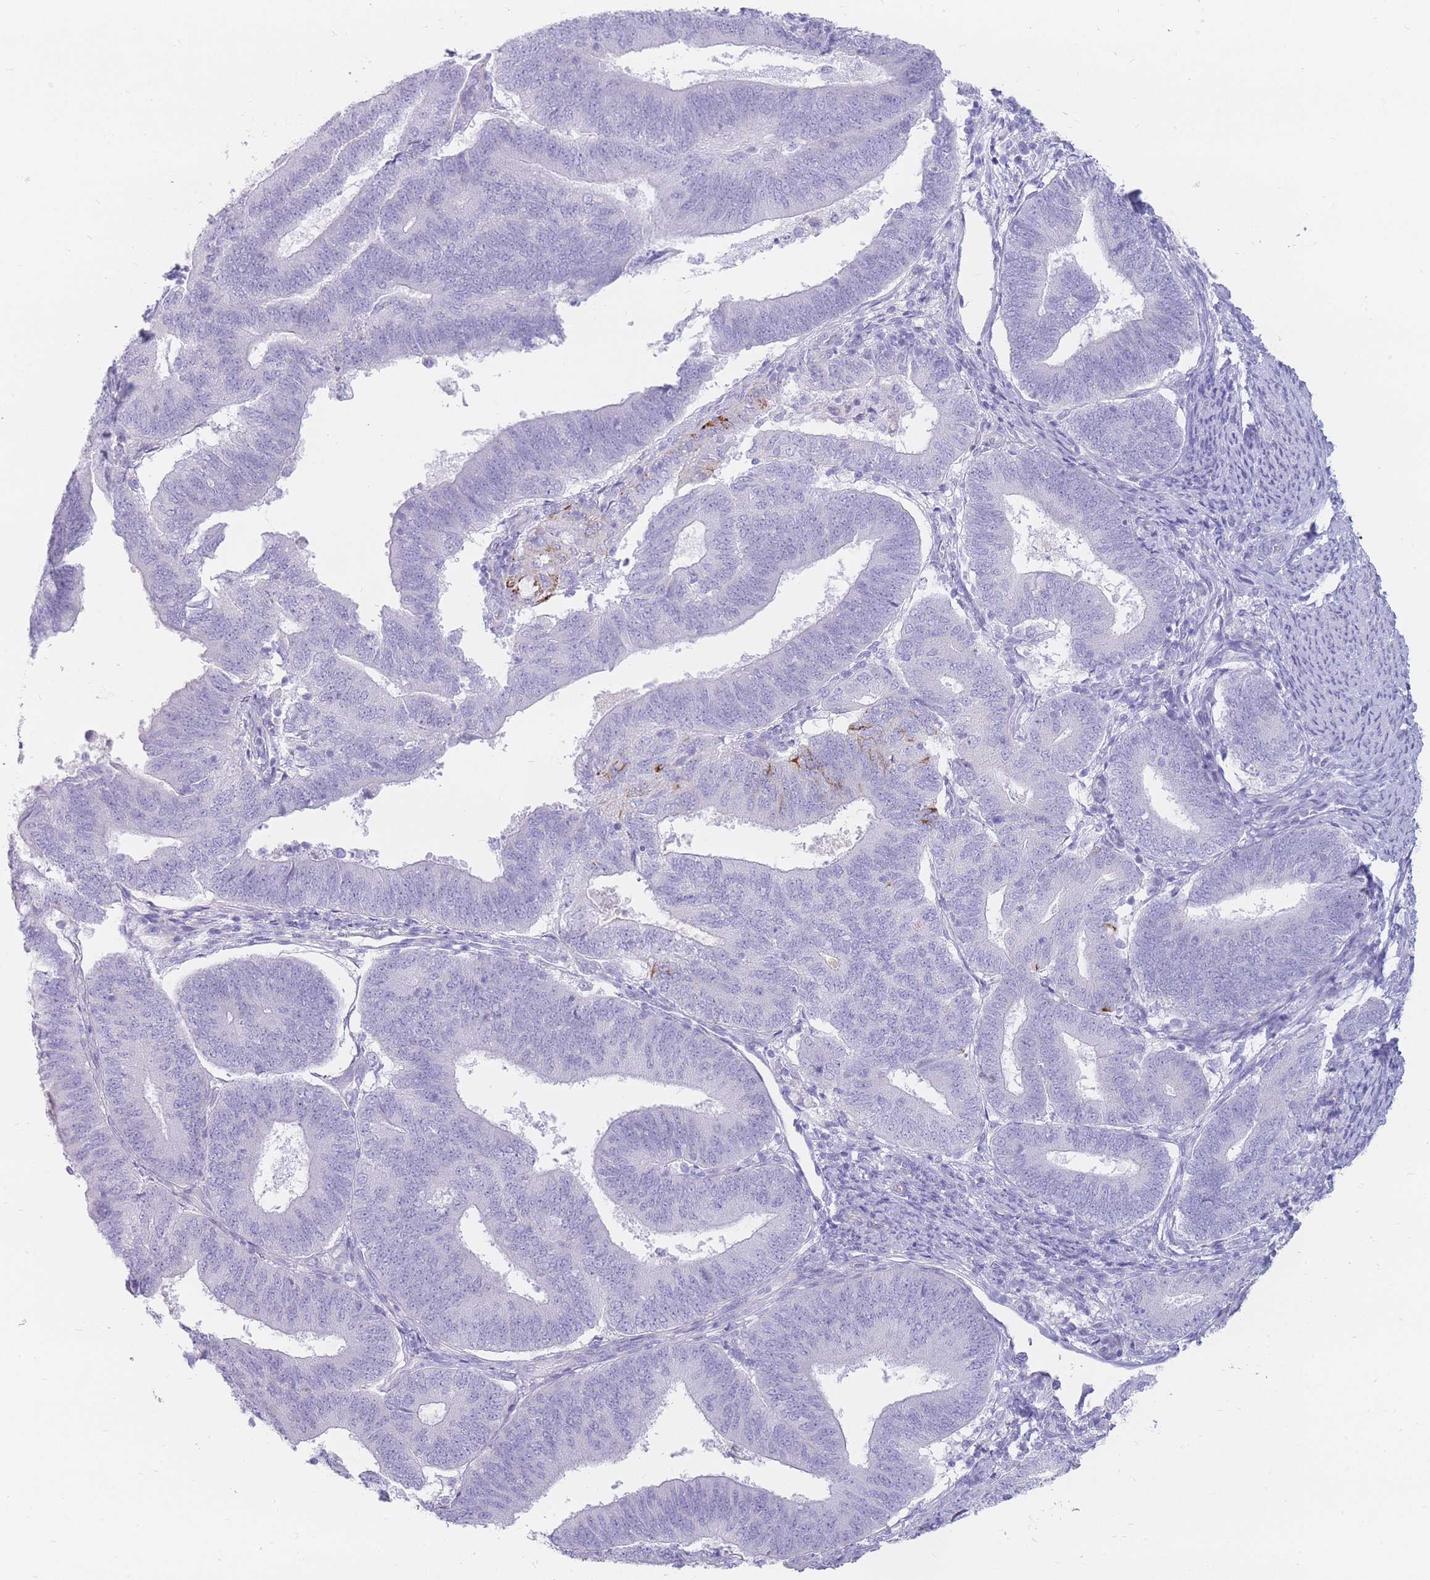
{"staining": {"intensity": "negative", "quantity": "none", "location": "none"}, "tissue": "endometrial cancer", "cell_type": "Tumor cells", "image_type": "cancer", "snomed": [{"axis": "morphology", "description": "Adenocarcinoma, NOS"}, {"axis": "topography", "description": "Endometrium"}], "caption": "Tumor cells are negative for protein expression in human endometrial cancer (adenocarcinoma). Brightfield microscopy of immunohistochemistry stained with DAB (3,3'-diaminobenzidine) (brown) and hematoxylin (blue), captured at high magnification.", "gene": "UPK1A", "patient": {"sex": "female", "age": 70}}